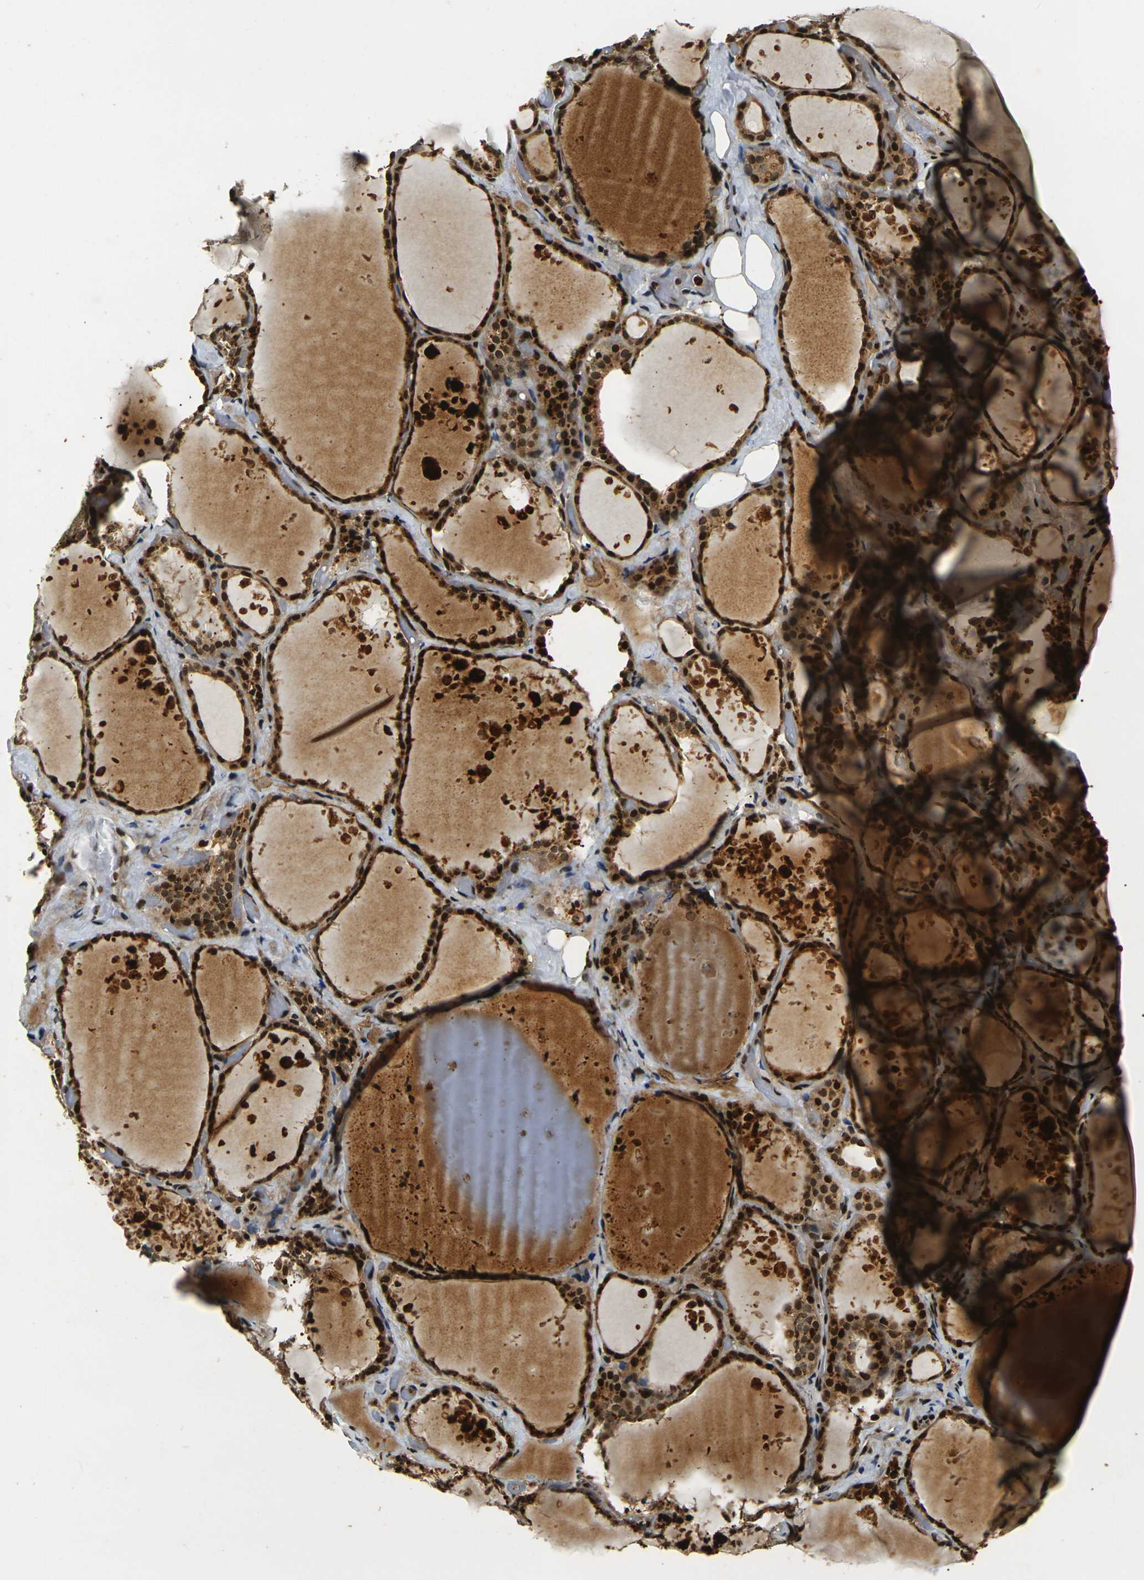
{"staining": {"intensity": "strong", "quantity": ">75%", "location": "cytoplasmic/membranous,nuclear"}, "tissue": "thyroid gland", "cell_type": "Glandular cells", "image_type": "normal", "snomed": [{"axis": "morphology", "description": "Normal tissue, NOS"}, {"axis": "topography", "description": "Thyroid gland"}], "caption": "DAB (3,3'-diaminobenzidine) immunohistochemical staining of normal thyroid gland reveals strong cytoplasmic/membranous,nuclear protein positivity in approximately >75% of glandular cells. (Brightfield microscopy of DAB IHC at high magnification).", "gene": "ACTL6A", "patient": {"sex": "female", "age": 44}}